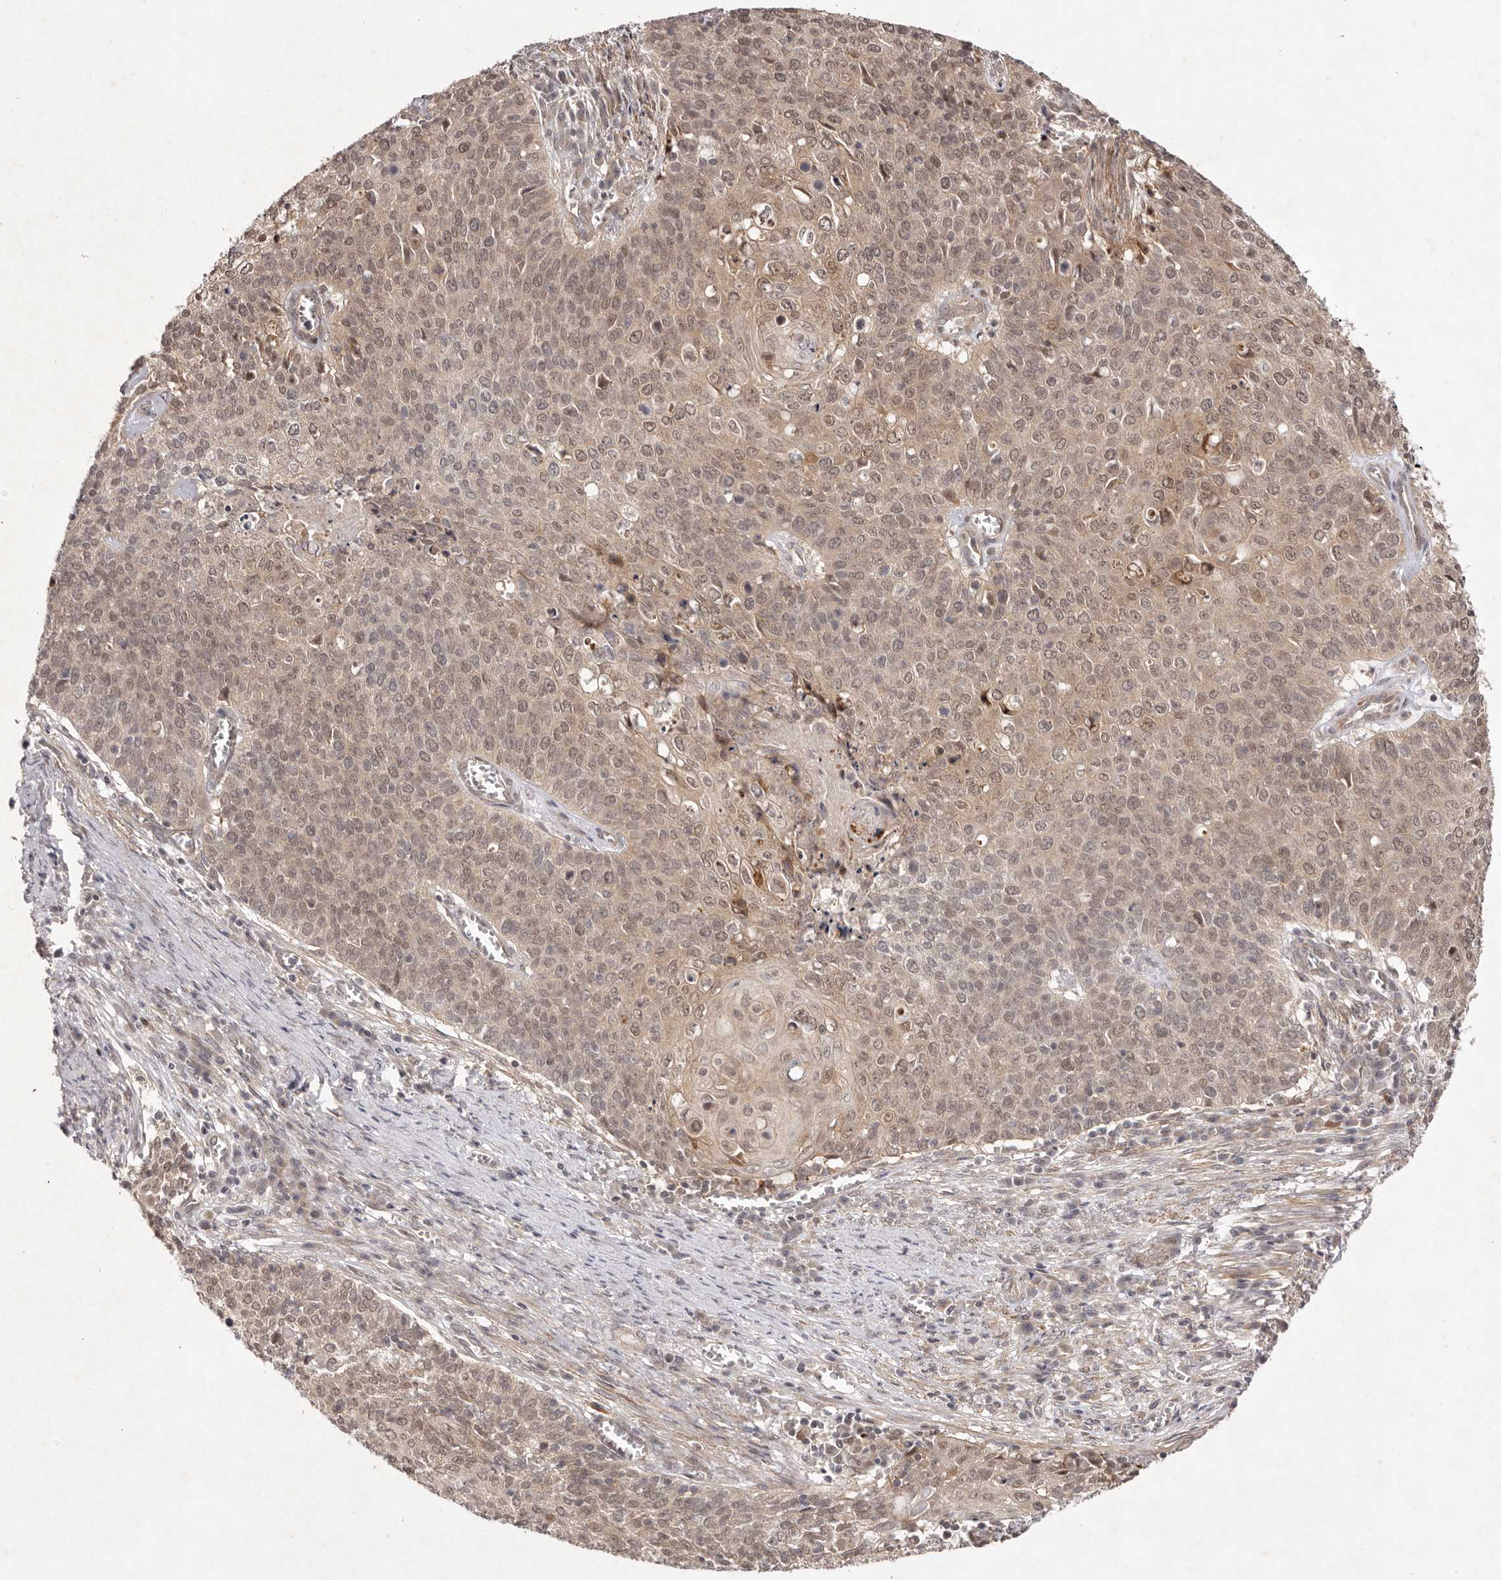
{"staining": {"intensity": "weak", "quantity": ">75%", "location": "cytoplasmic/membranous,nuclear"}, "tissue": "cervical cancer", "cell_type": "Tumor cells", "image_type": "cancer", "snomed": [{"axis": "morphology", "description": "Squamous cell carcinoma, NOS"}, {"axis": "topography", "description": "Cervix"}], "caption": "Cervical squamous cell carcinoma tissue shows weak cytoplasmic/membranous and nuclear staining in about >75% of tumor cells, visualized by immunohistochemistry.", "gene": "BUD31", "patient": {"sex": "female", "age": 39}}